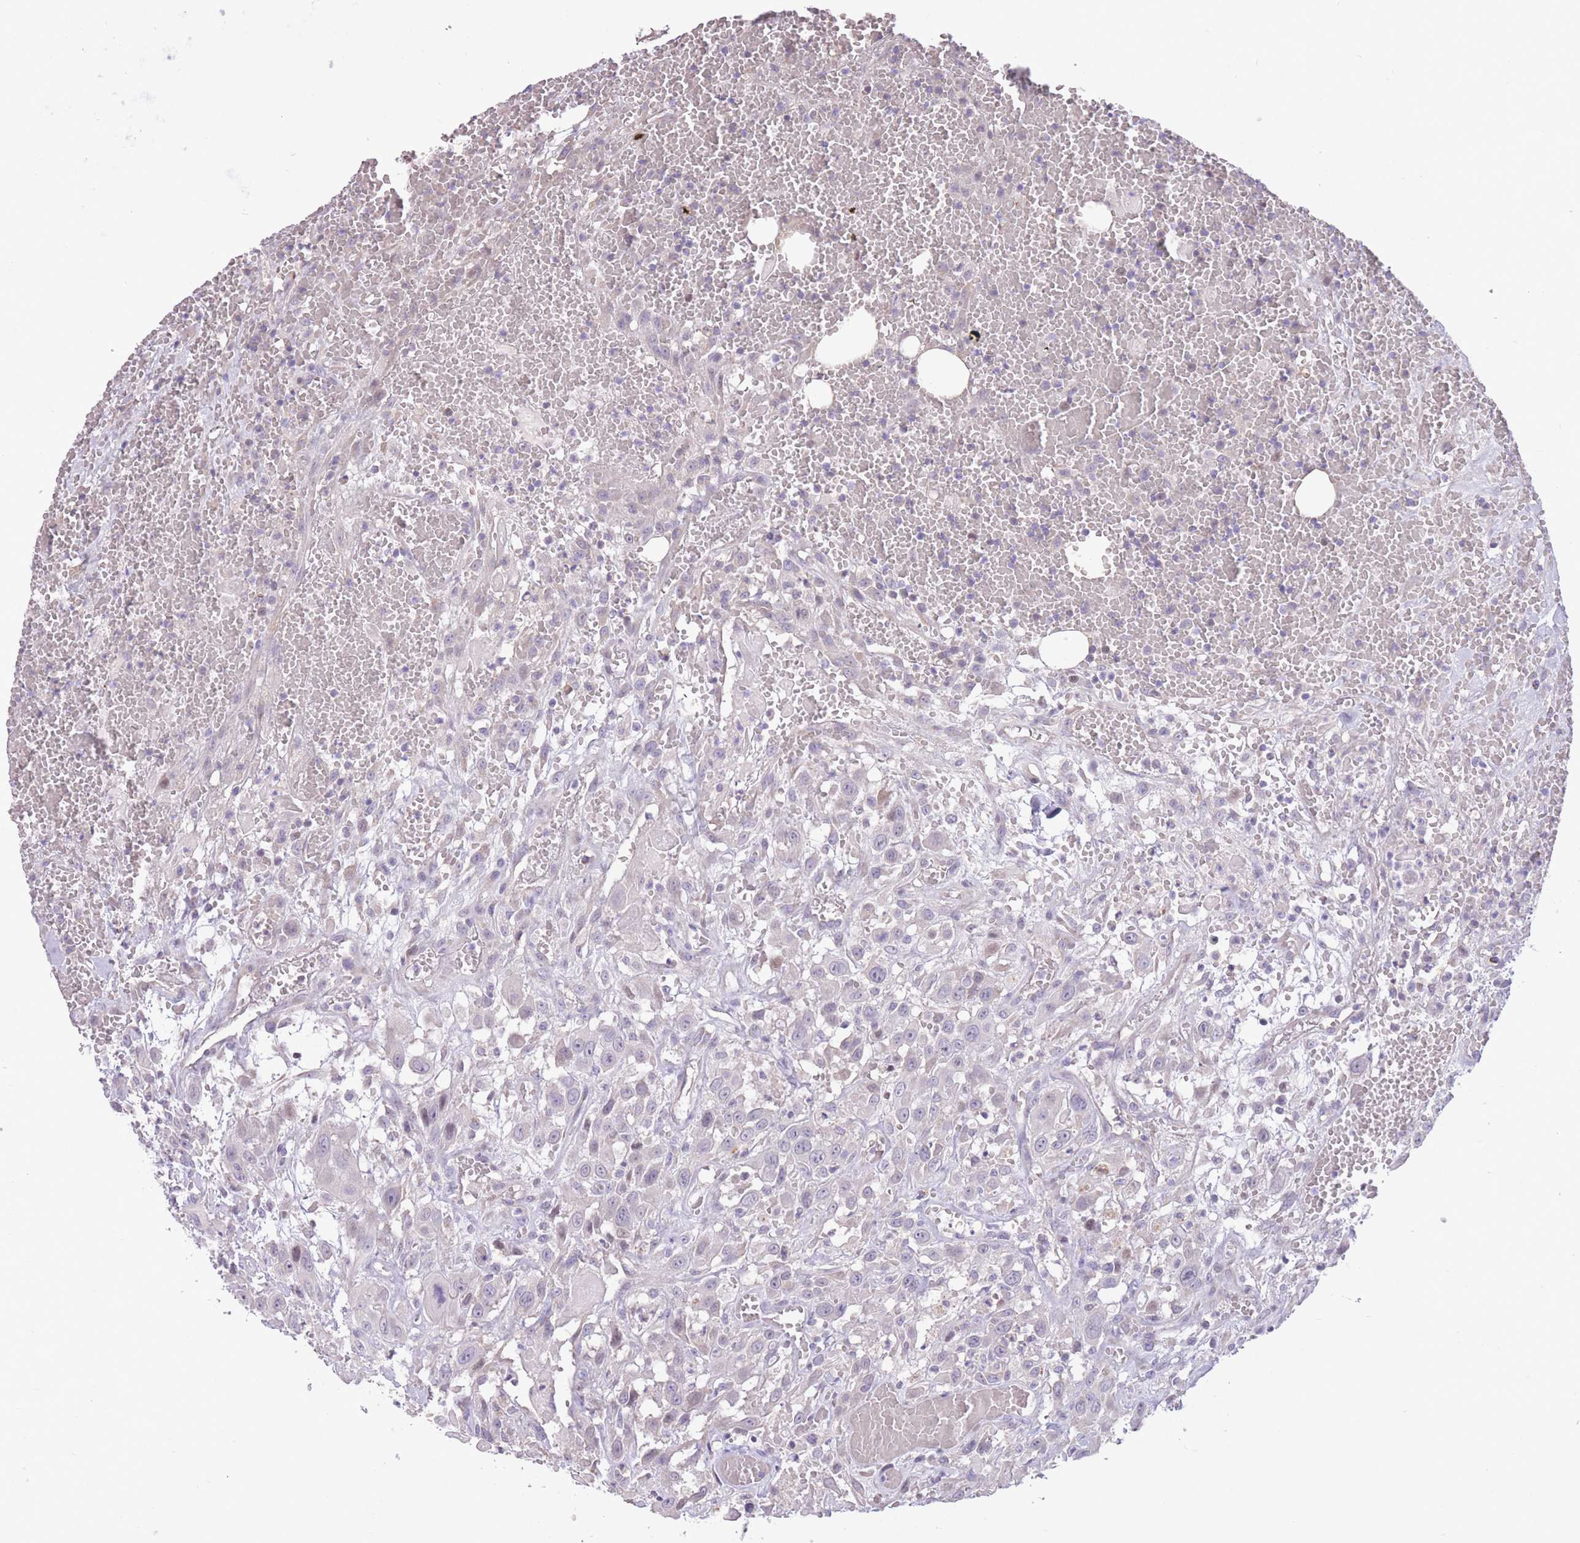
{"staining": {"intensity": "negative", "quantity": "none", "location": "none"}, "tissue": "head and neck cancer", "cell_type": "Tumor cells", "image_type": "cancer", "snomed": [{"axis": "morphology", "description": "Squamous cell carcinoma, NOS"}, {"axis": "topography", "description": "Head-Neck"}], "caption": "Immunohistochemistry histopathology image of head and neck squamous cell carcinoma stained for a protein (brown), which shows no positivity in tumor cells.", "gene": "WDR70", "patient": {"sex": "male", "age": 81}}